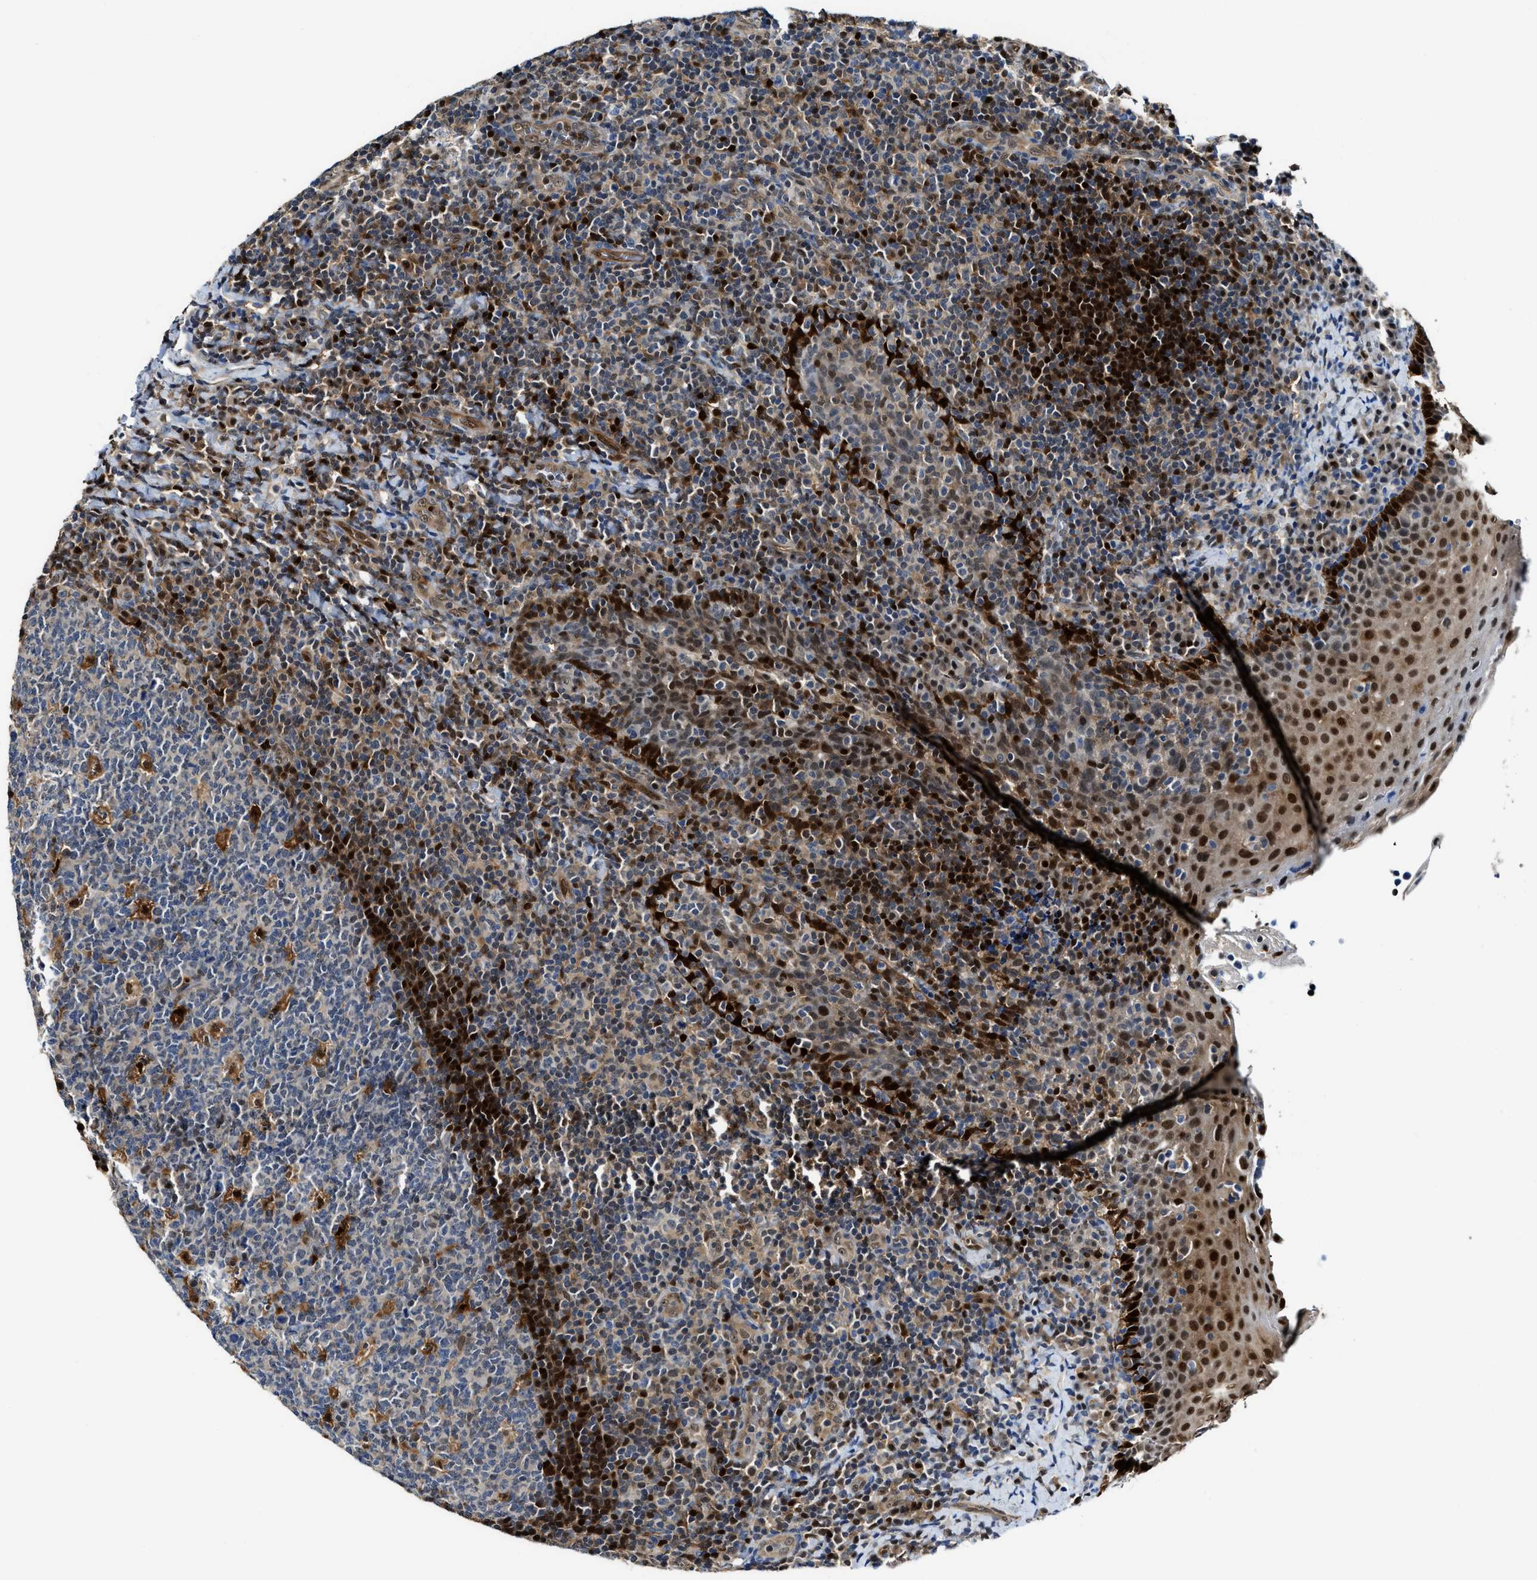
{"staining": {"intensity": "strong", "quantity": "25%-75%", "location": "cytoplasmic/membranous,nuclear"}, "tissue": "tonsil", "cell_type": "Germinal center cells", "image_type": "normal", "snomed": [{"axis": "morphology", "description": "Normal tissue, NOS"}, {"axis": "topography", "description": "Tonsil"}], "caption": "Strong cytoplasmic/membranous,nuclear staining for a protein is present in about 25%-75% of germinal center cells of unremarkable tonsil using immunohistochemistry.", "gene": "LTA4H", "patient": {"sex": "male", "age": 17}}